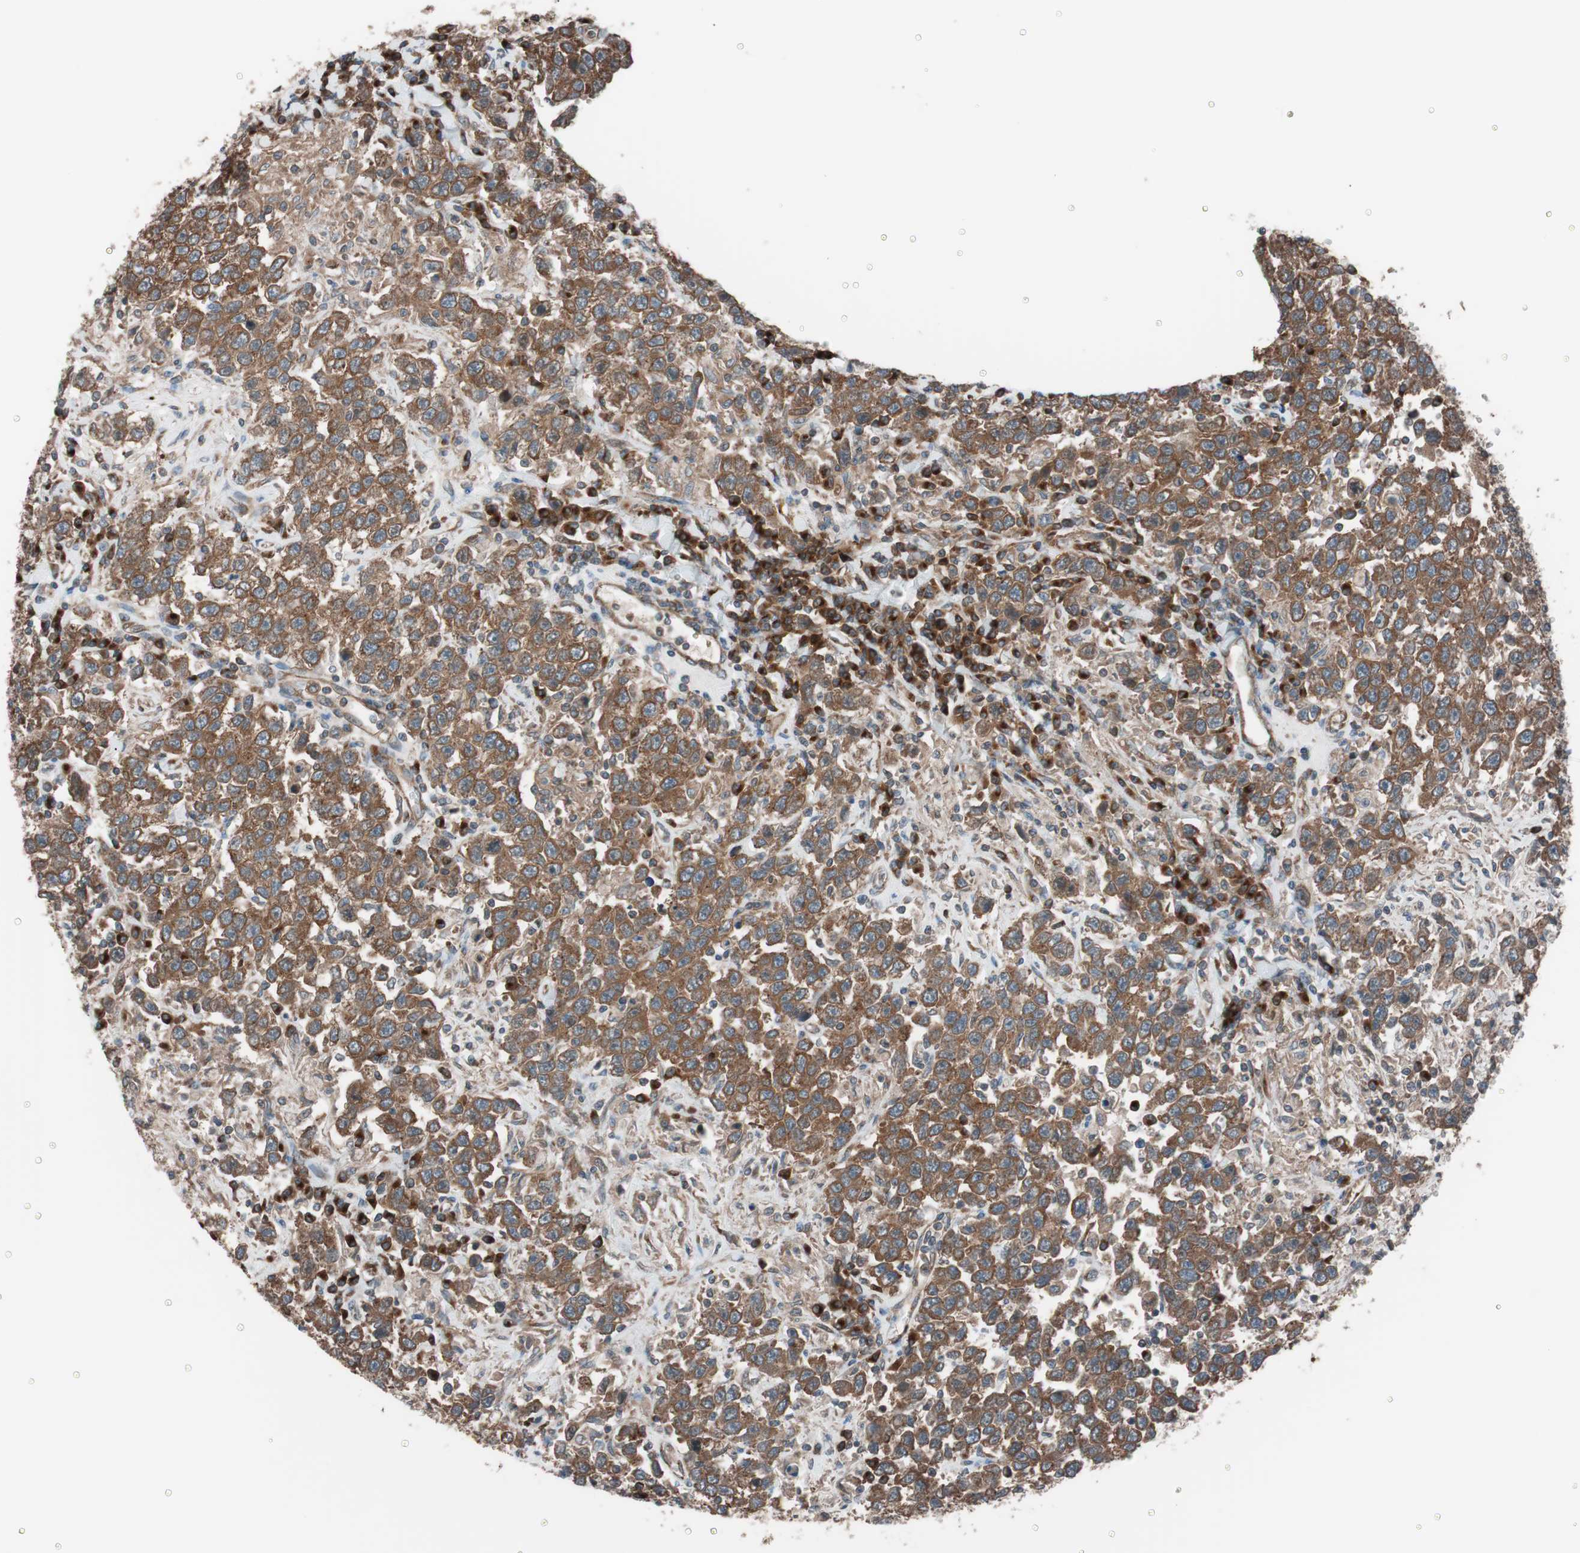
{"staining": {"intensity": "moderate", "quantity": ">75%", "location": "cytoplasmic/membranous"}, "tissue": "testis cancer", "cell_type": "Tumor cells", "image_type": "cancer", "snomed": [{"axis": "morphology", "description": "Seminoma, NOS"}, {"axis": "topography", "description": "Testis"}], "caption": "This image shows testis cancer (seminoma) stained with immunohistochemistry to label a protein in brown. The cytoplasmic/membranous of tumor cells show moderate positivity for the protein. Nuclei are counter-stained blue.", "gene": "SEC31A", "patient": {"sex": "male", "age": 41}}